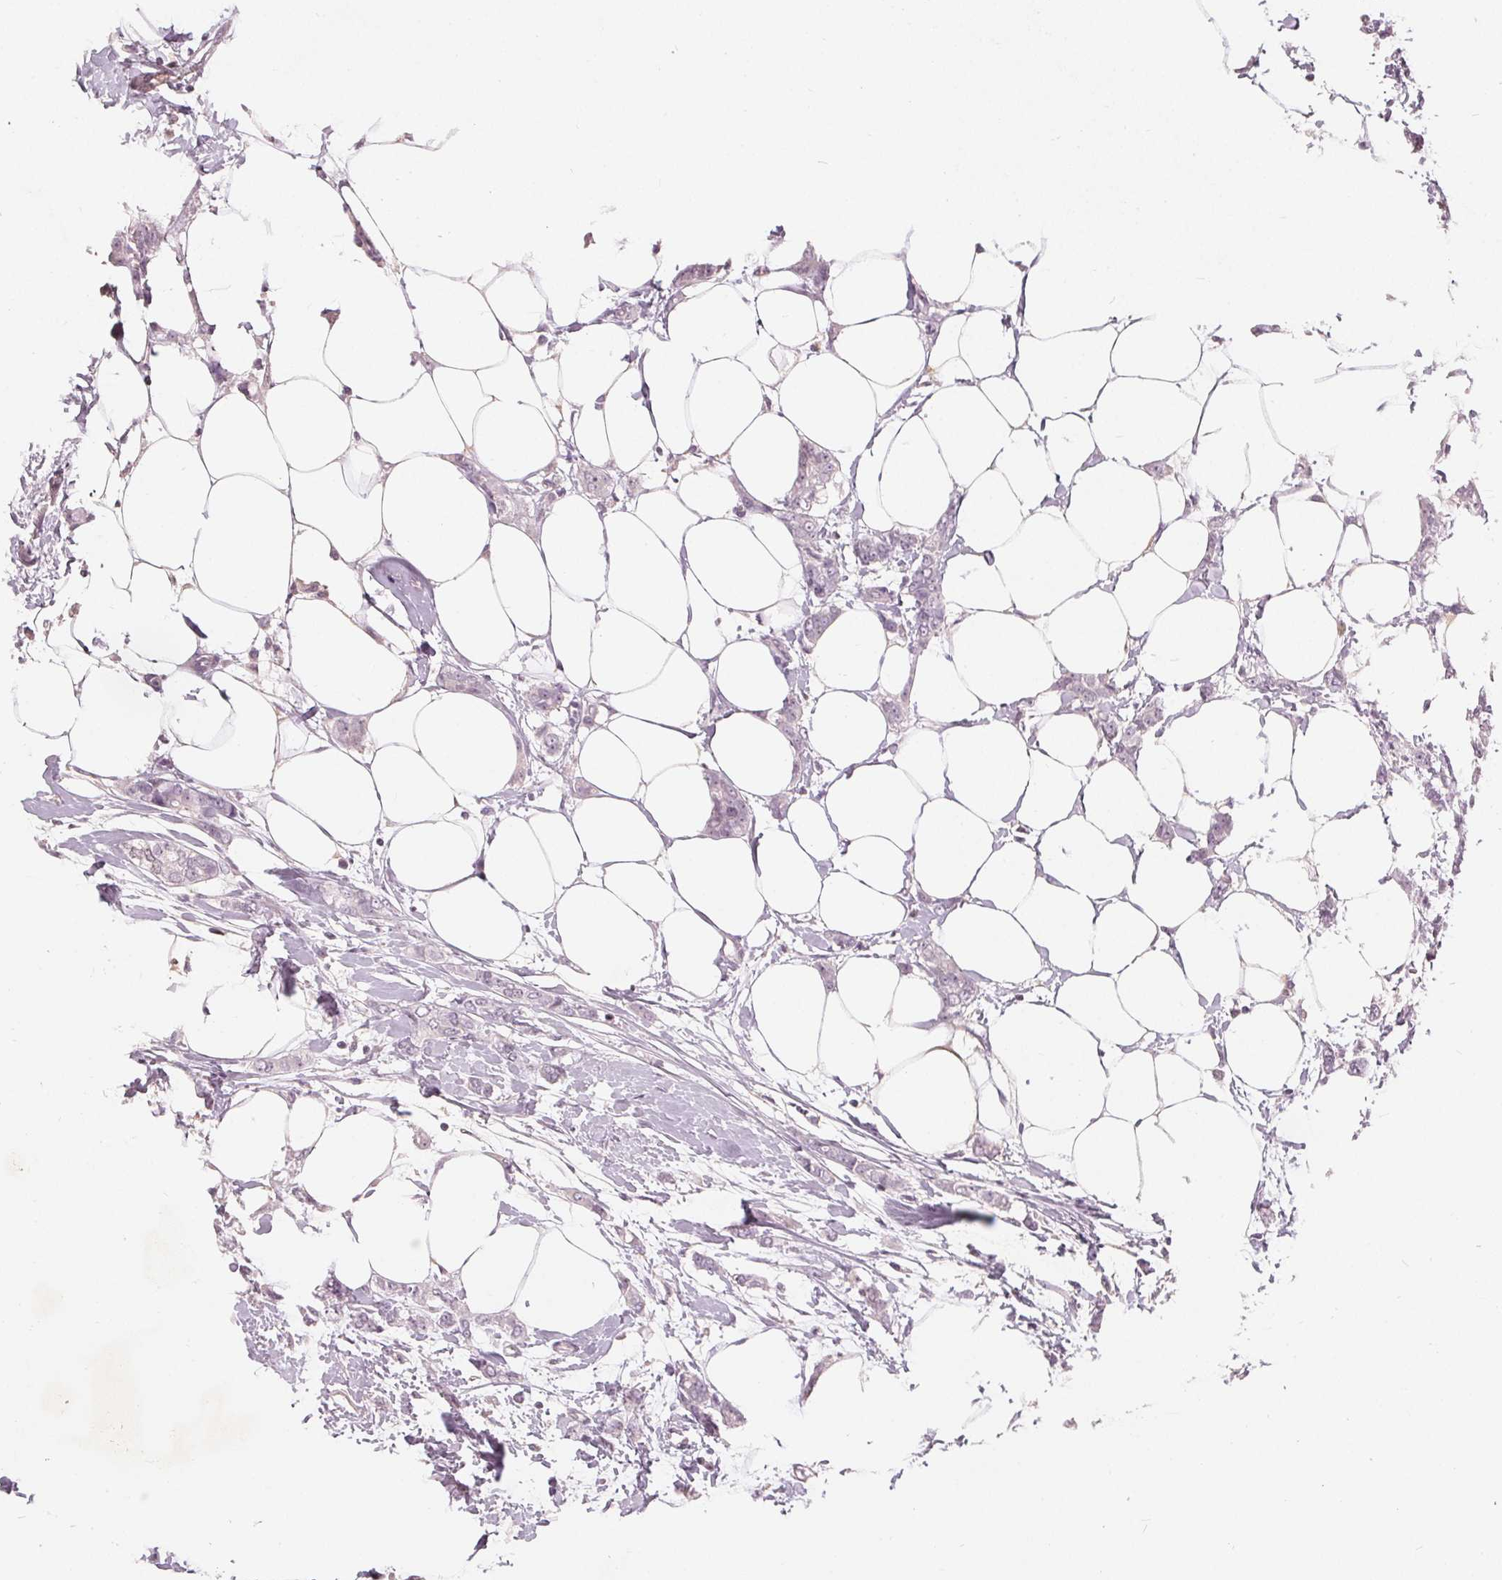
{"staining": {"intensity": "negative", "quantity": "none", "location": "none"}, "tissue": "breast cancer", "cell_type": "Tumor cells", "image_type": "cancer", "snomed": [{"axis": "morphology", "description": "Duct carcinoma"}, {"axis": "topography", "description": "Breast"}], "caption": "Tumor cells show no significant protein positivity in breast cancer. (Stains: DAB IHC with hematoxylin counter stain, Microscopy: brightfield microscopy at high magnification).", "gene": "TRIM60", "patient": {"sex": "female", "age": 40}}